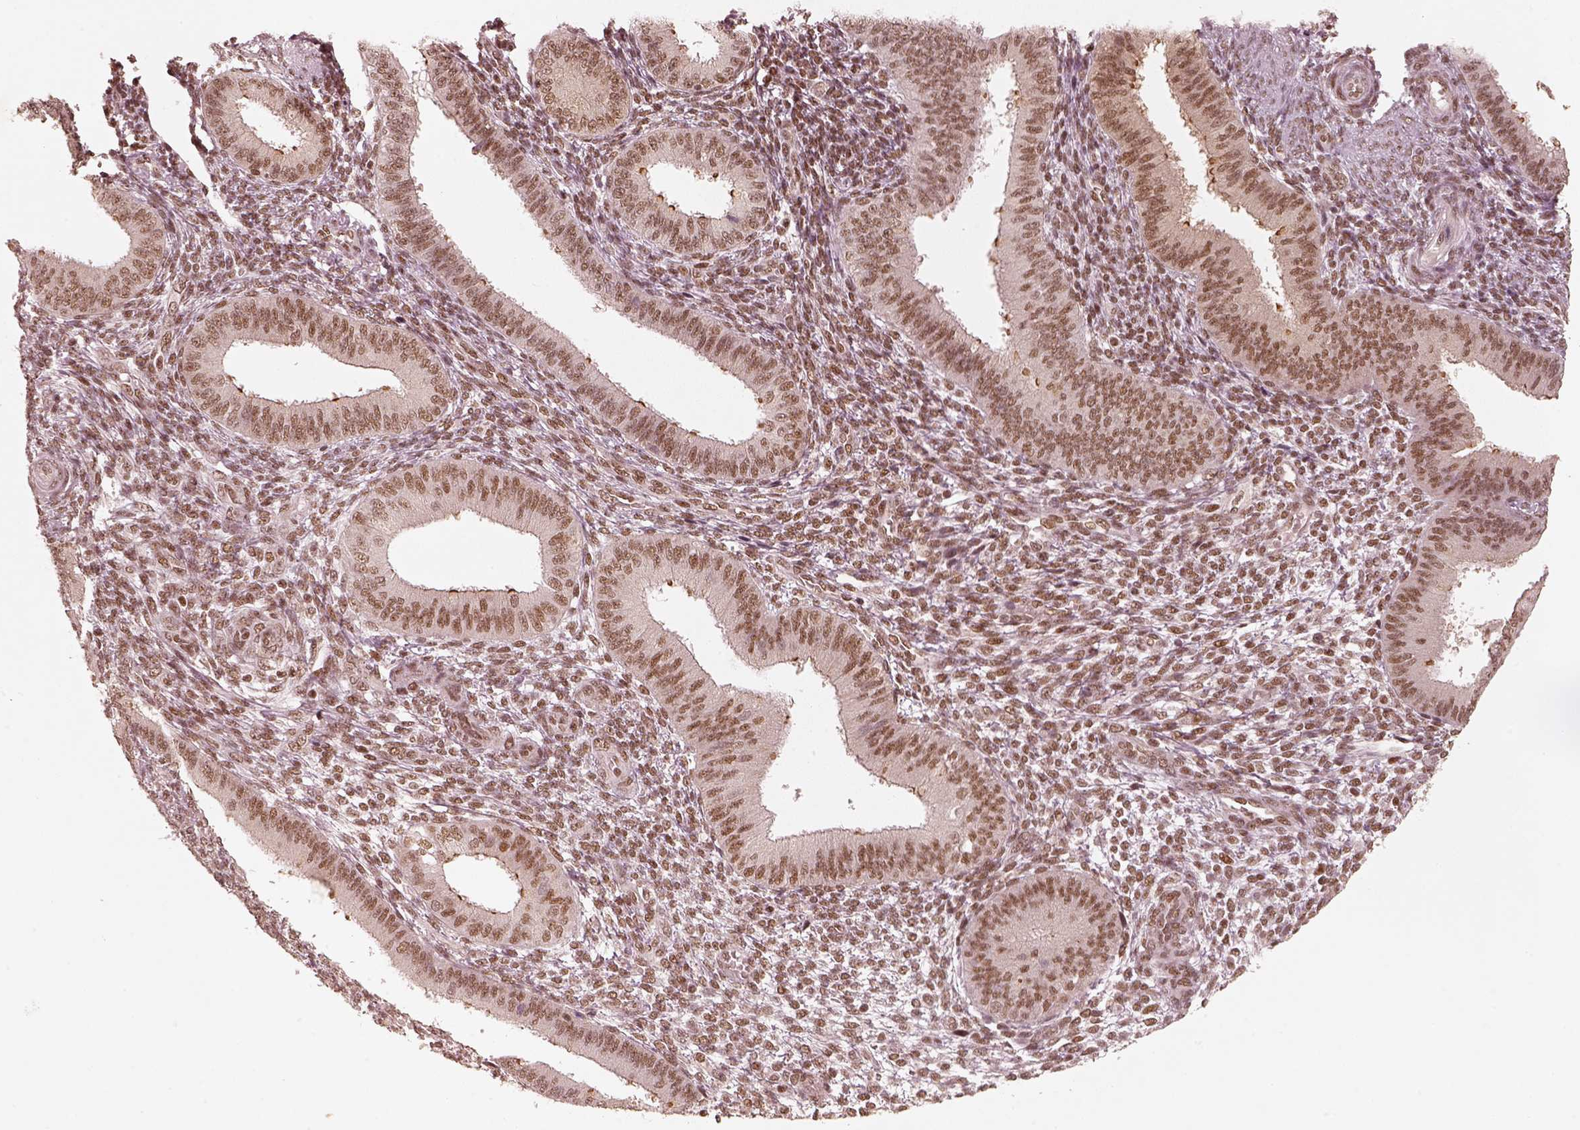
{"staining": {"intensity": "moderate", "quantity": ">75%", "location": "nuclear"}, "tissue": "endometrium", "cell_type": "Cells in endometrial stroma", "image_type": "normal", "snomed": [{"axis": "morphology", "description": "Normal tissue, NOS"}, {"axis": "topography", "description": "Endometrium"}], "caption": "IHC histopathology image of unremarkable endometrium: human endometrium stained using immunohistochemistry displays medium levels of moderate protein expression localized specifically in the nuclear of cells in endometrial stroma, appearing as a nuclear brown color.", "gene": "GMEB2", "patient": {"sex": "female", "age": 39}}